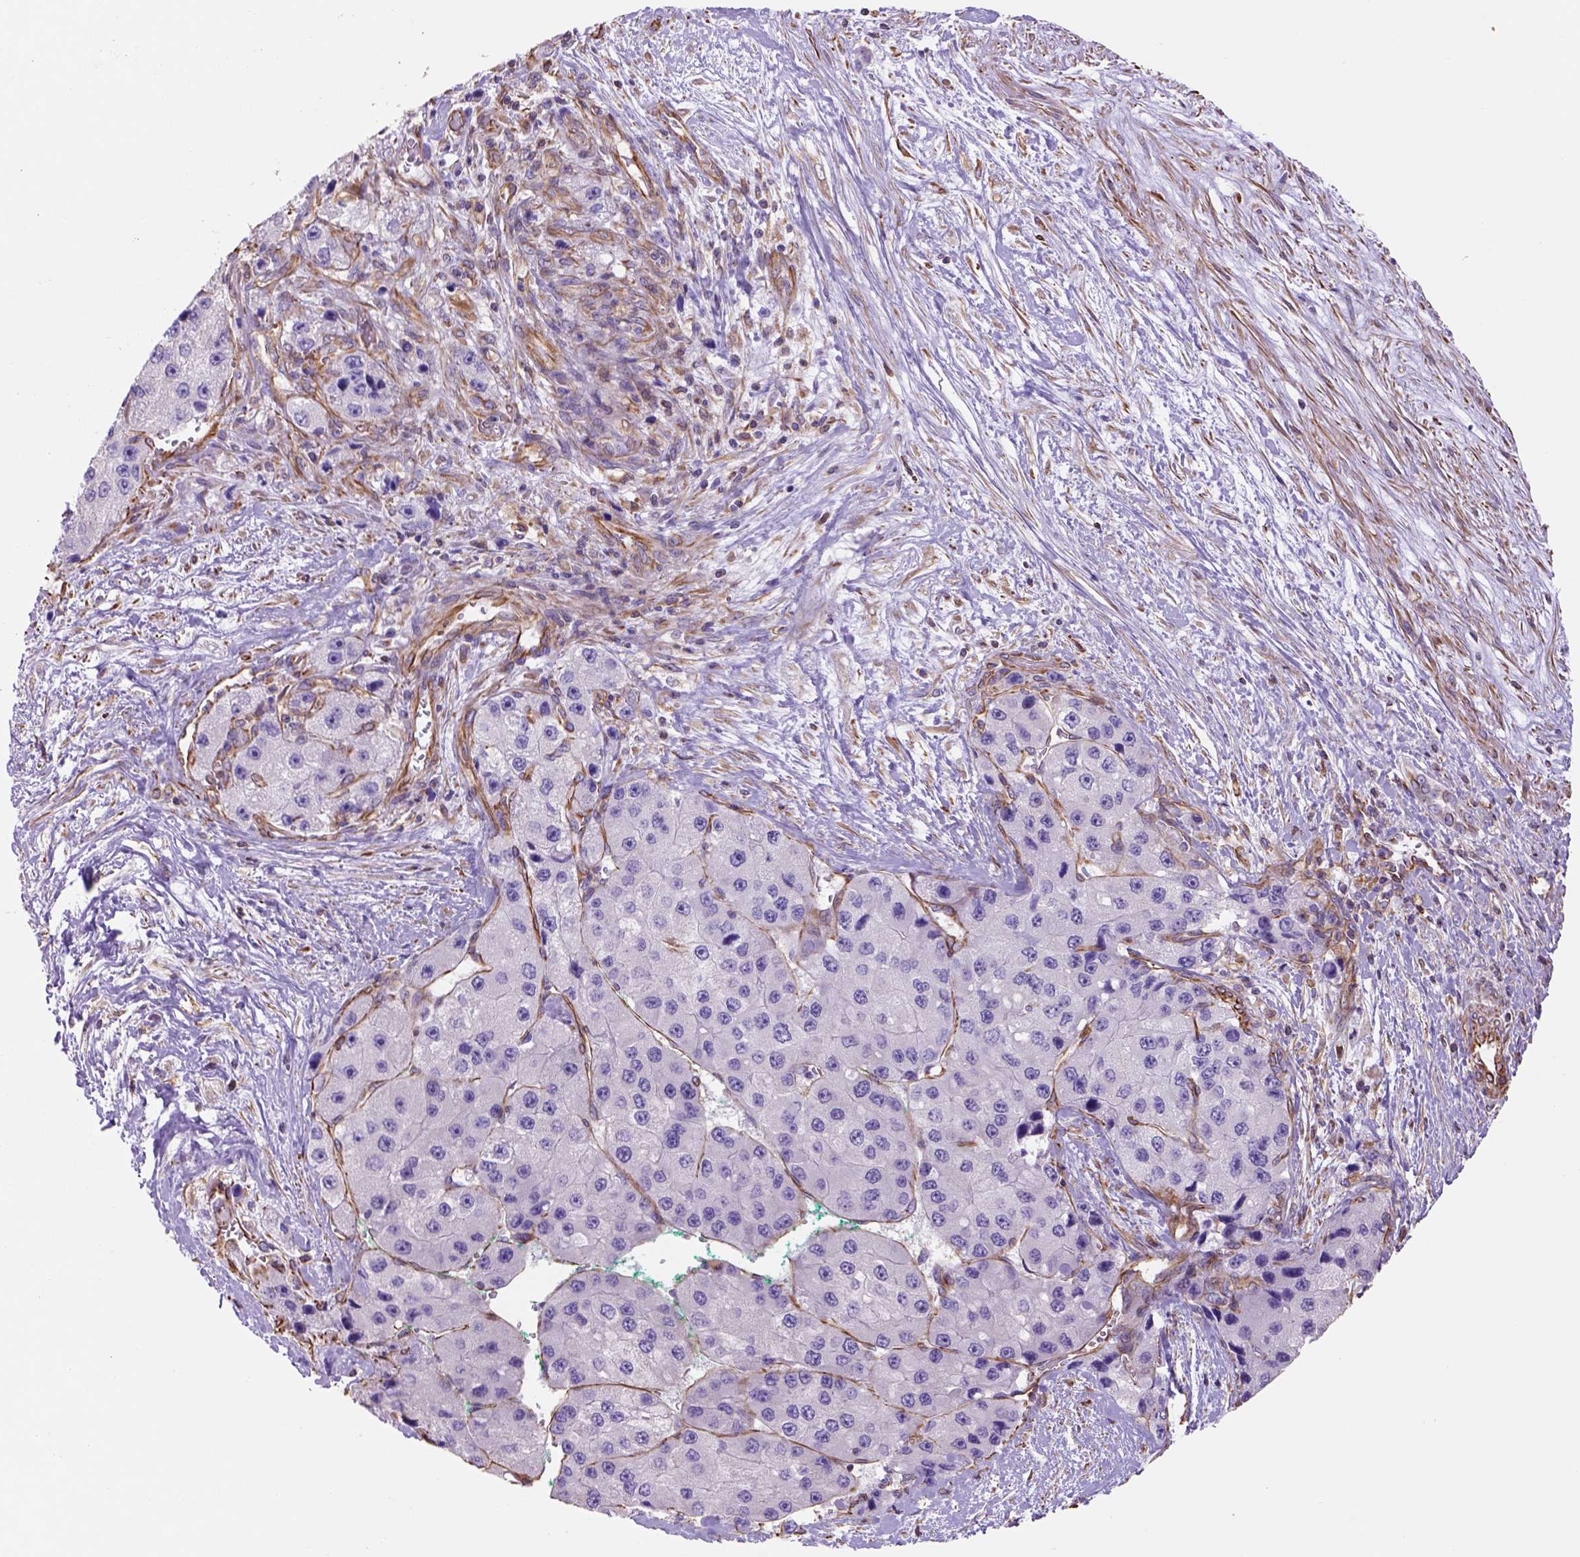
{"staining": {"intensity": "negative", "quantity": "none", "location": "none"}, "tissue": "liver cancer", "cell_type": "Tumor cells", "image_type": "cancer", "snomed": [{"axis": "morphology", "description": "Carcinoma, Hepatocellular, NOS"}, {"axis": "topography", "description": "Liver"}], "caption": "DAB (3,3'-diaminobenzidine) immunohistochemical staining of human liver hepatocellular carcinoma displays no significant staining in tumor cells. (DAB (3,3'-diaminobenzidine) immunohistochemistry, high magnification).", "gene": "ZZZ3", "patient": {"sex": "female", "age": 73}}